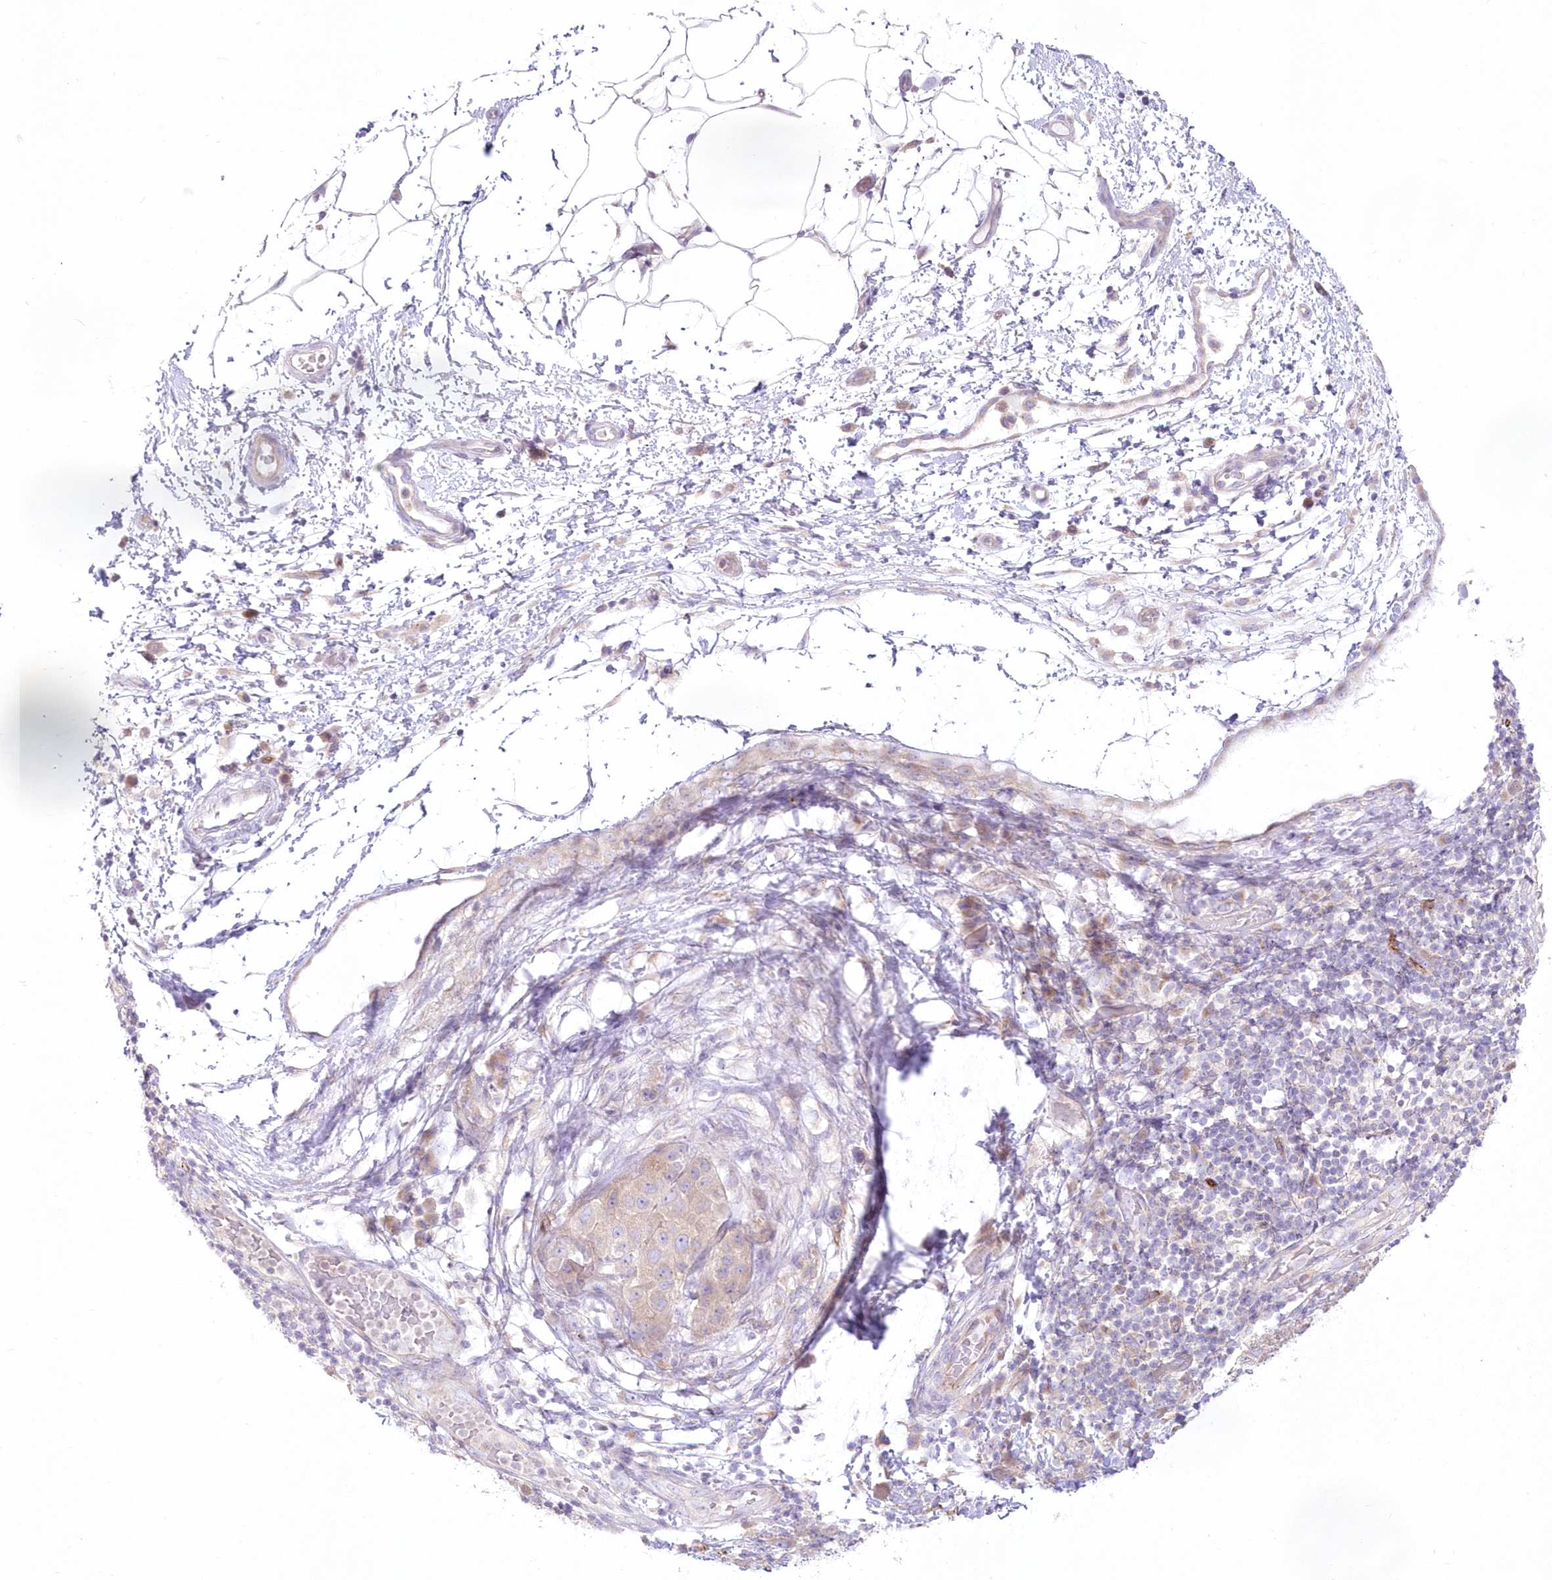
{"staining": {"intensity": "weak", "quantity": ">75%", "location": "cytoplasmic/membranous"}, "tissue": "liver cancer", "cell_type": "Tumor cells", "image_type": "cancer", "snomed": [{"axis": "morphology", "description": "Carcinoma, Hepatocellular, NOS"}, {"axis": "topography", "description": "Liver"}], "caption": "Weak cytoplasmic/membranous protein positivity is seen in approximately >75% of tumor cells in liver cancer (hepatocellular carcinoma).", "gene": "ZNF843", "patient": {"sex": "male", "age": 80}}